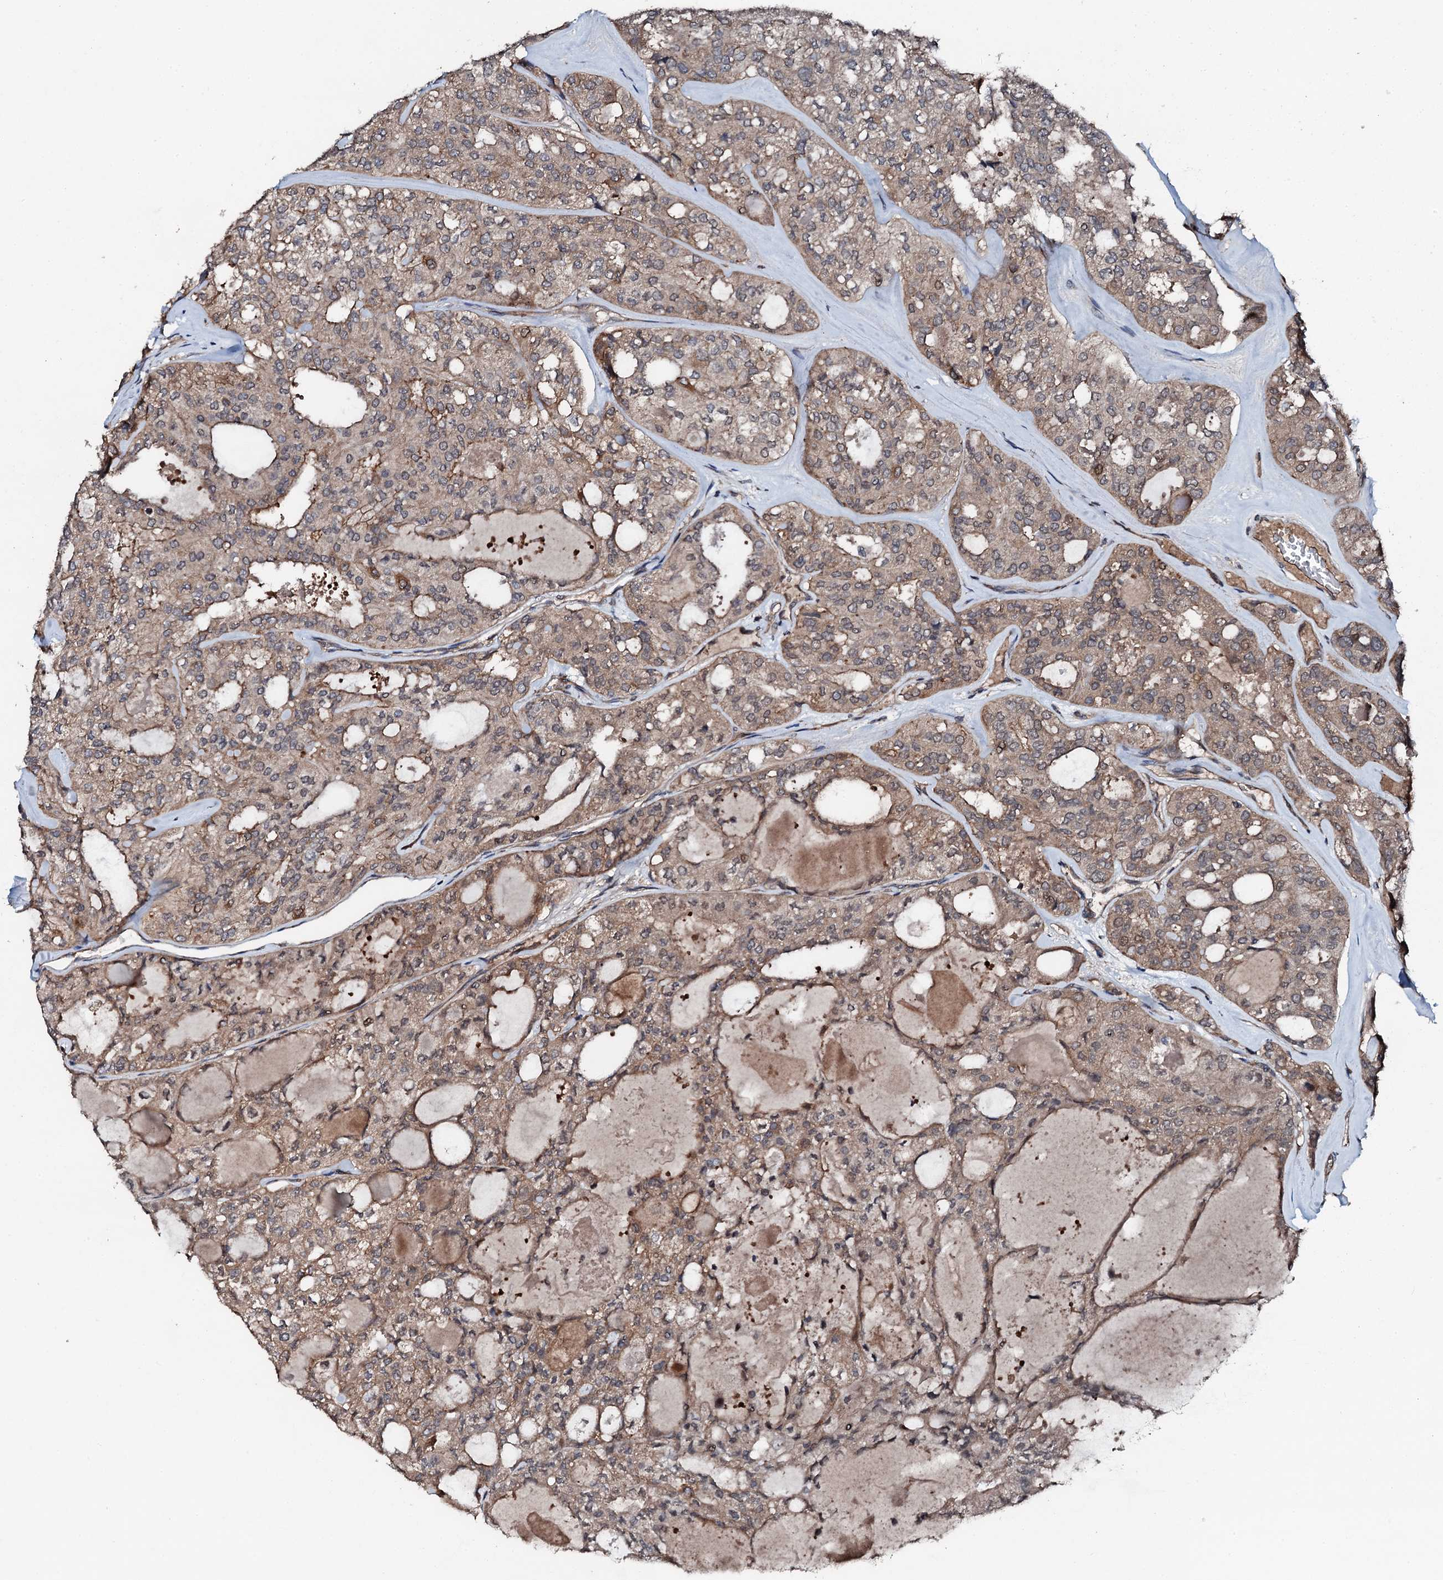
{"staining": {"intensity": "moderate", "quantity": ">75%", "location": "cytoplasmic/membranous"}, "tissue": "thyroid cancer", "cell_type": "Tumor cells", "image_type": "cancer", "snomed": [{"axis": "morphology", "description": "Follicular adenoma carcinoma, NOS"}, {"axis": "topography", "description": "Thyroid gland"}], "caption": "IHC image of neoplastic tissue: thyroid cancer stained using immunohistochemistry (IHC) shows medium levels of moderate protein expression localized specifically in the cytoplasmic/membranous of tumor cells, appearing as a cytoplasmic/membranous brown color.", "gene": "FLYWCH1", "patient": {"sex": "male", "age": 75}}